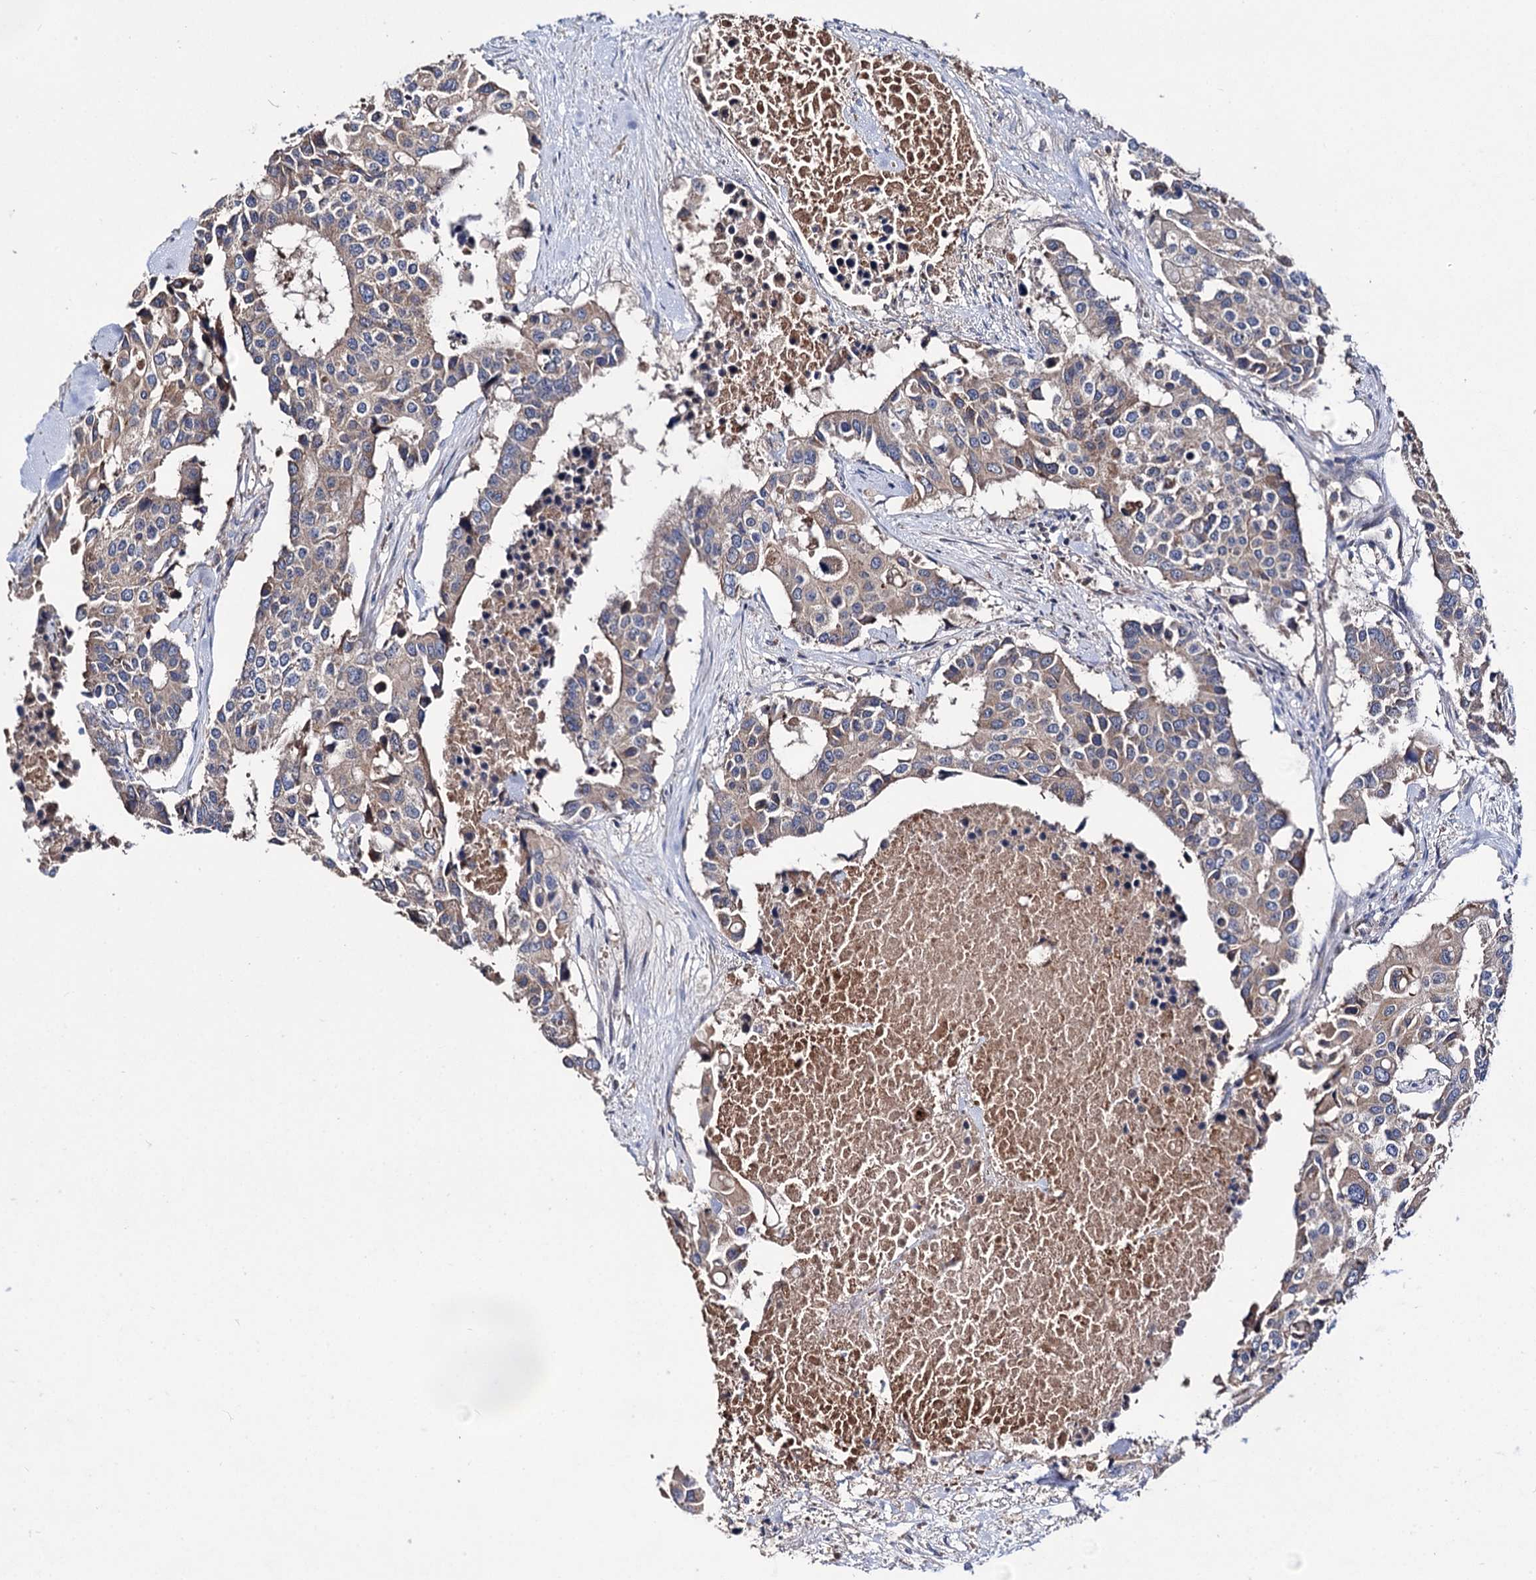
{"staining": {"intensity": "weak", "quantity": ">75%", "location": "cytoplasmic/membranous"}, "tissue": "colorectal cancer", "cell_type": "Tumor cells", "image_type": "cancer", "snomed": [{"axis": "morphology", "description": "Adenocarcinoma, NOS"}, {"axis": "topography", "description": "Colon"}], "caption": "Protein expression by IHC shows weak cytoplasmic/membranous staining in approximately >75% of tumor cells in adenocarcinoma (colorectal).", "gene": "CLPB", "patient": {"sex": "male", "age": 77}}